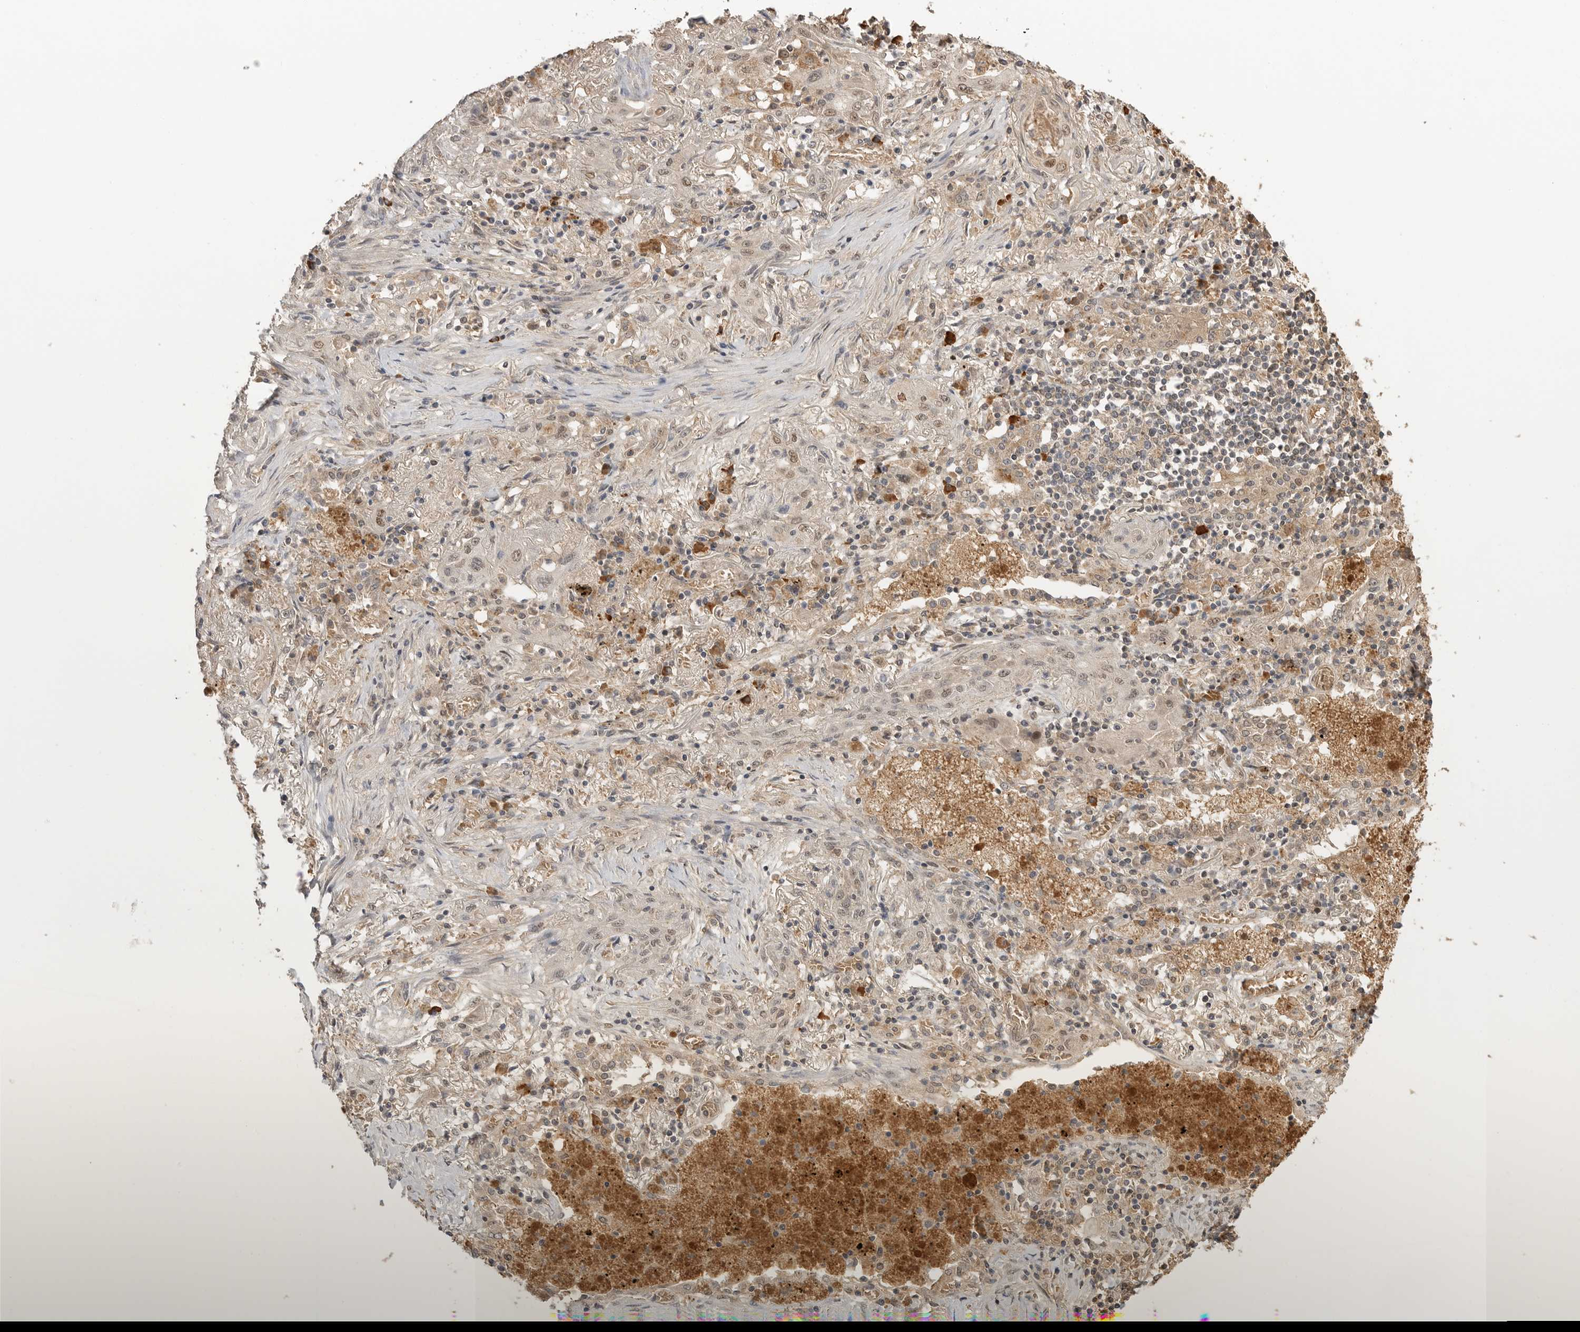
{"staining": {"intensity": "weak", "quantity": "25%-75%", "location": "nuclear"}, "tissue": "lung cancer", "cell_type": "Tumor cells", "image_type": "cancer", "snomed": [{"axis": "morphology", "description": "Squamous cell carcinoma, NOS"}, {"axis": "topography", "description": "Lung"}], "caption": "Approximately 25%-75% of tumor cells in lung cancer (squamous cell carcinoma) demonstrate weak nuclear protein positivity as visualized by brown immunohistochemical staining.", "gene": "ASPSCR1", "patient": {"sex": "female", "age": 47}}